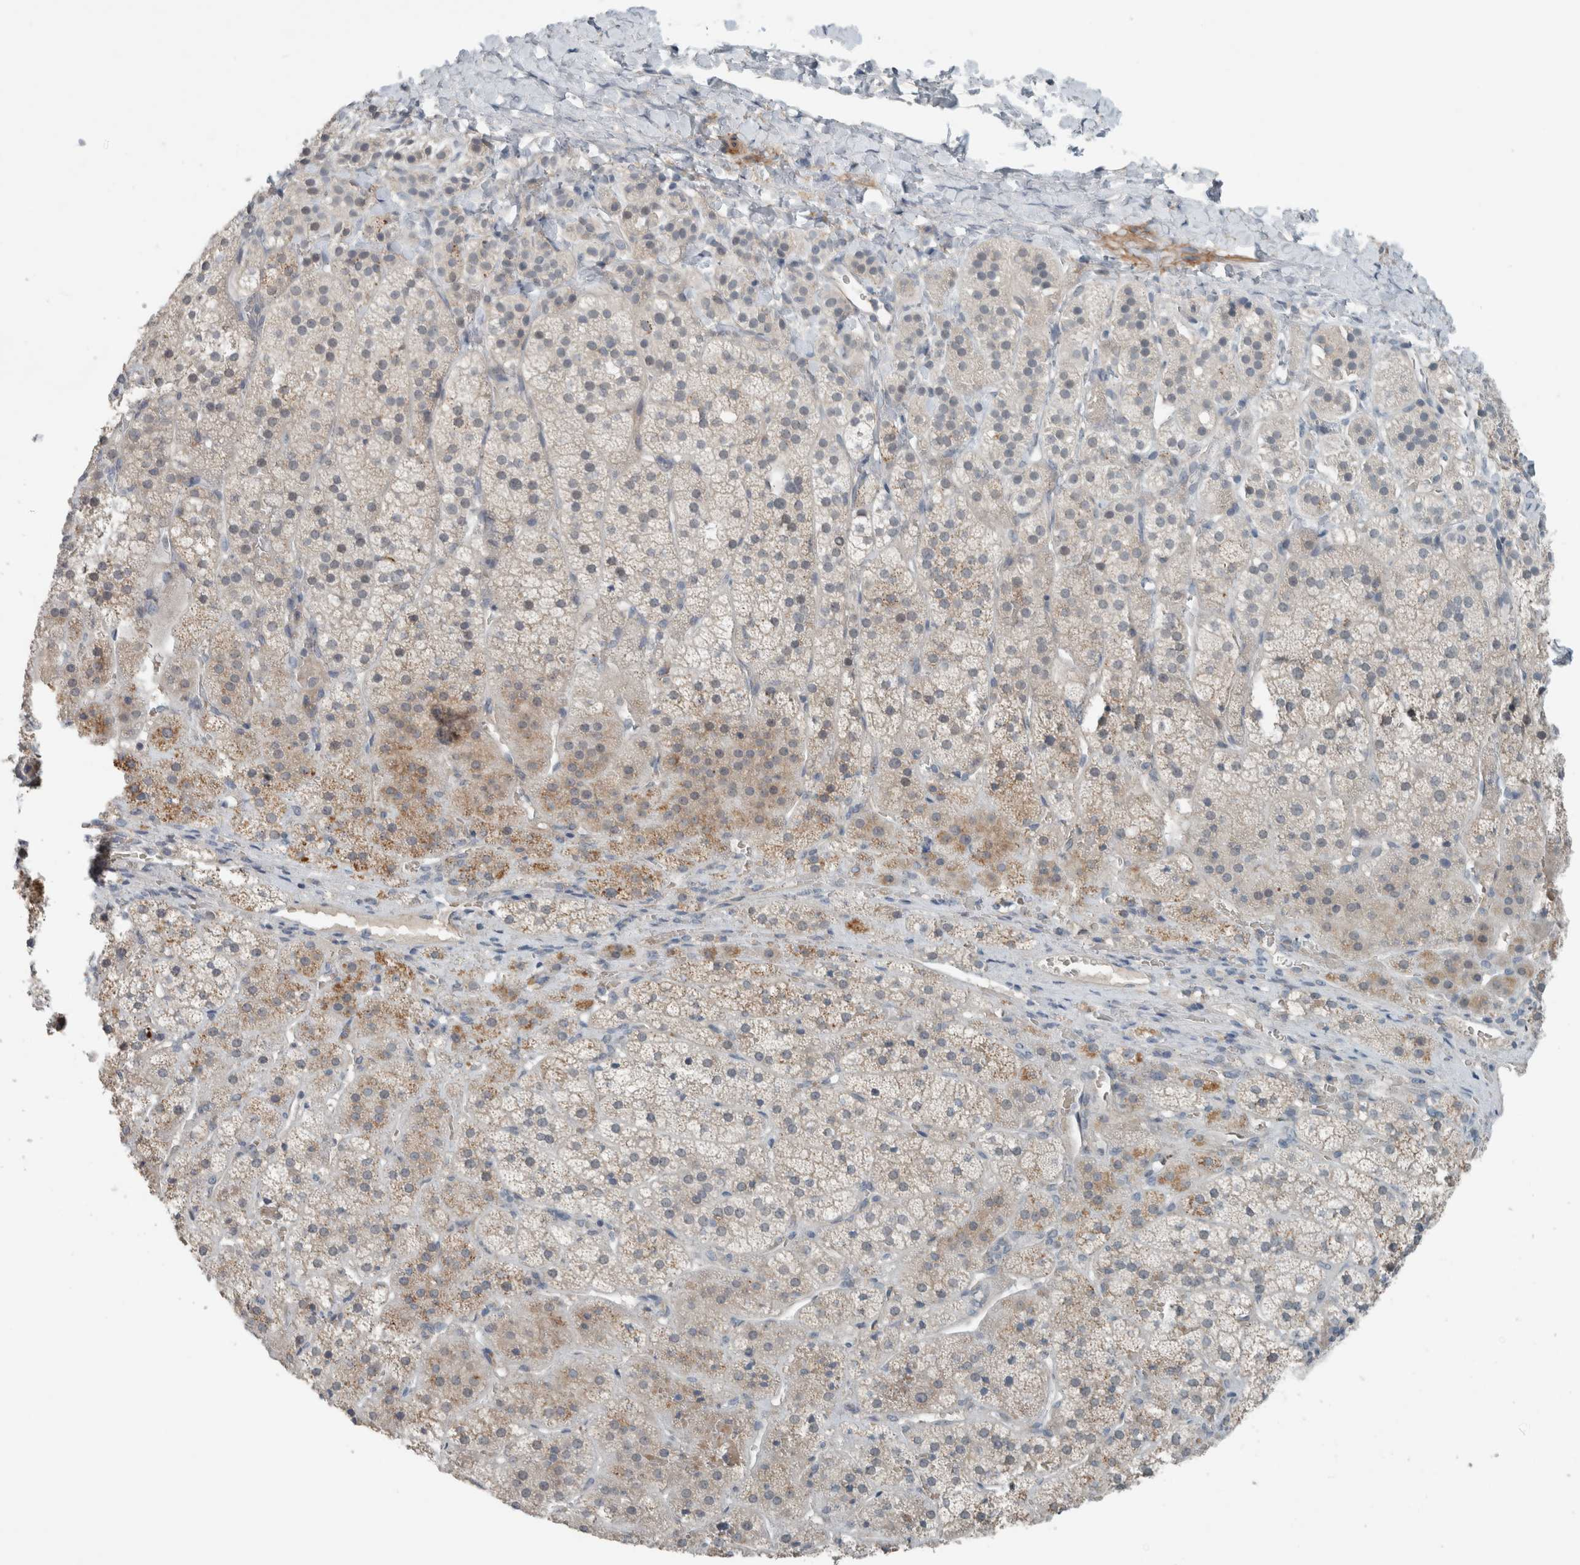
{"staining": {"intensity": "moderate", "quantity": "<25%", "location": "cytoplasmic/membranous"}, "tissue": "adrenal gland", "cell_type": "Glandular cells", "image_type": "normal", "snomed": [{"axis": "morphology", "description": "Normal tissue, NOS"}, {"axis": "topography", "description": "Adrenal gland"}], "caption": "Immunohistochemistry (IHC) image of unremarkable adrenal gland stained for a protein (brown), which exhibits low levels of moderate cytoplasmic/membranous expression in about <25% of glandular cells.", "gene": "JADE2", "patient": {"sex": "female", "age": 44}}